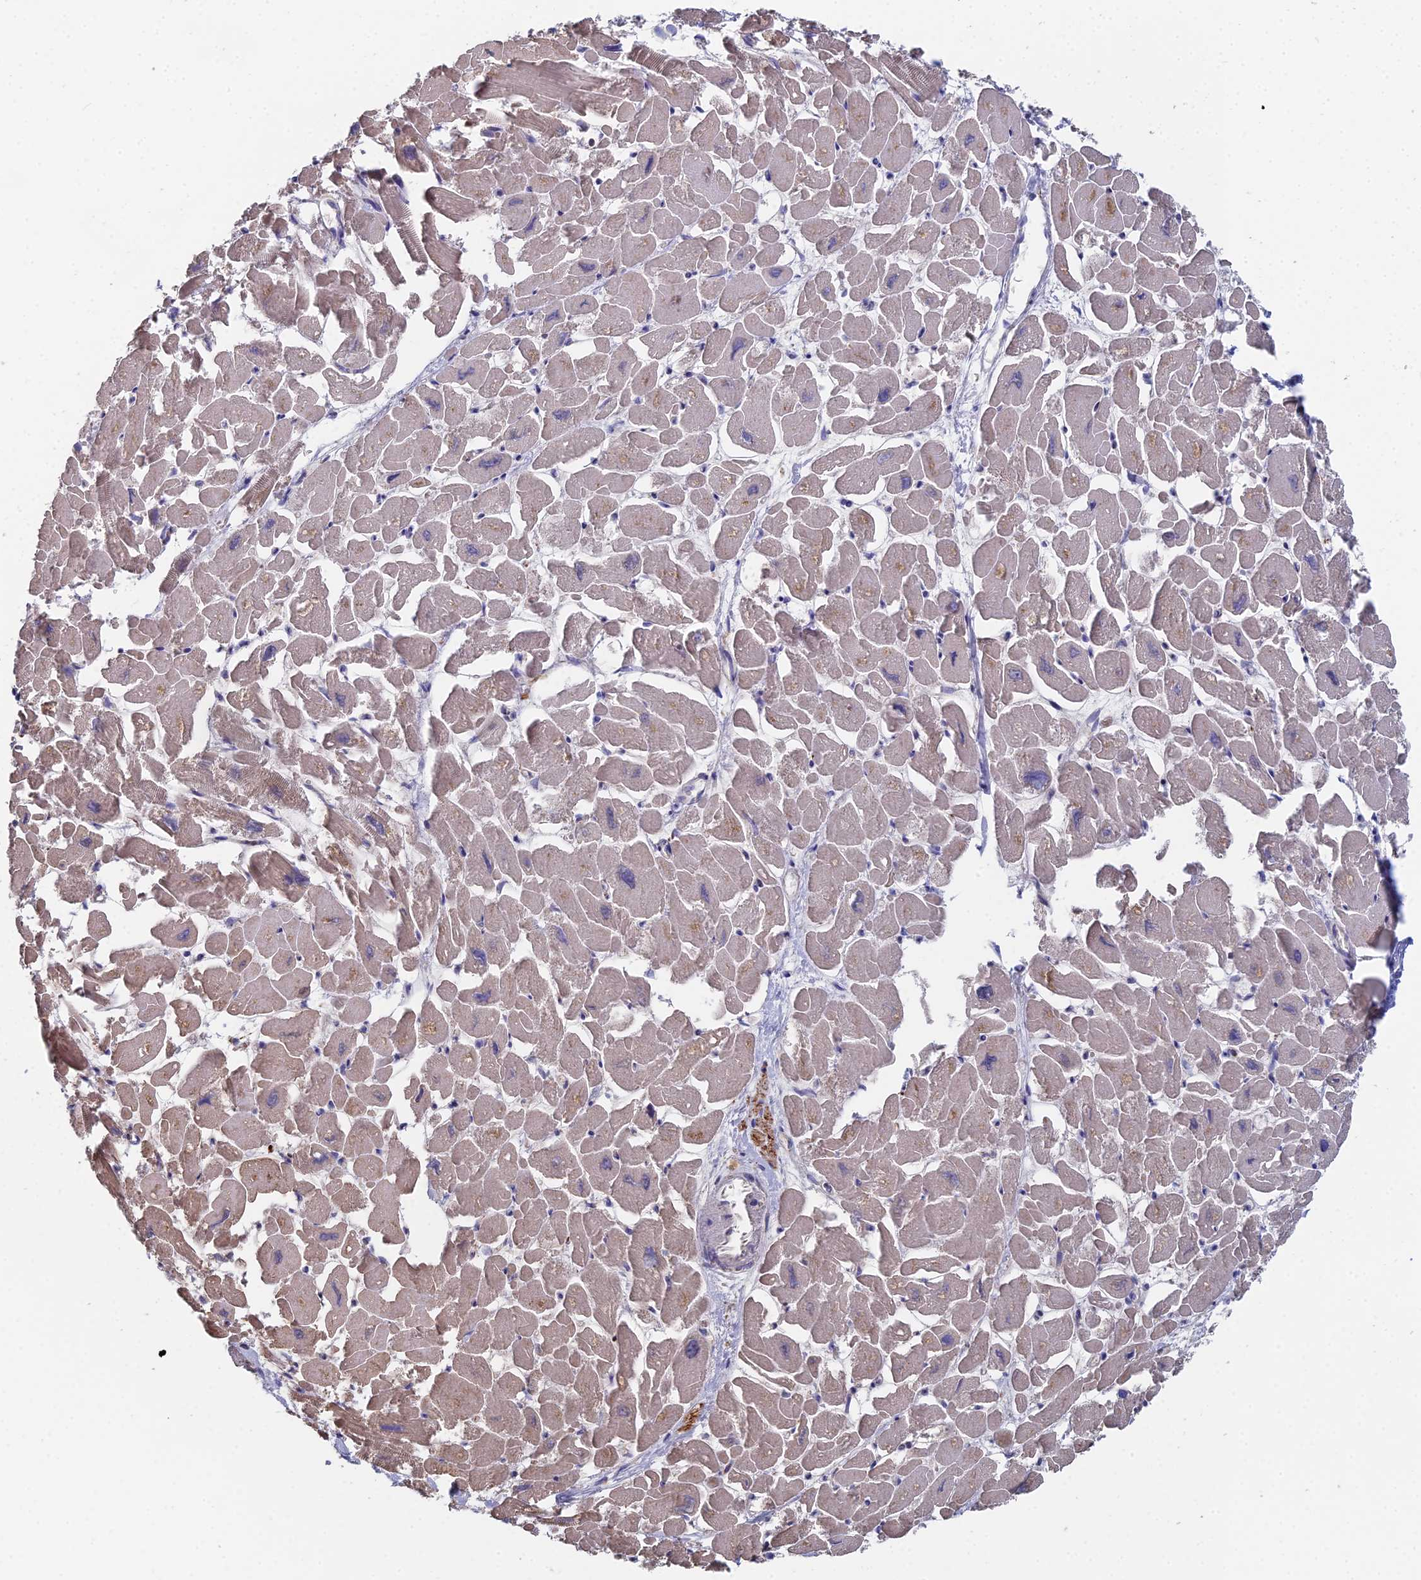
{"staining": {"intensity": "weak", "quantity": "<25%", "location": "cytoplasmic/membranous"}, "tissue": "heart muscle", "cell_type": "Cardiomyocytes", "image_type": "normal", "snomed": [{"axis": "morphology", "description": "Normal tissue, NOS"}, {"axis": "topography", "description": "Heart"}], "caption": "Cardiomyocytes are negative for brown protein staining in unremarkable heart muscle. (DAB (3,3'-diaminobenzidine) immunohistochemistry (IHC) with hematoxylin counter stain).", "gene": "SPOCK2", "patient": {"sex": "male", "age": 54}}